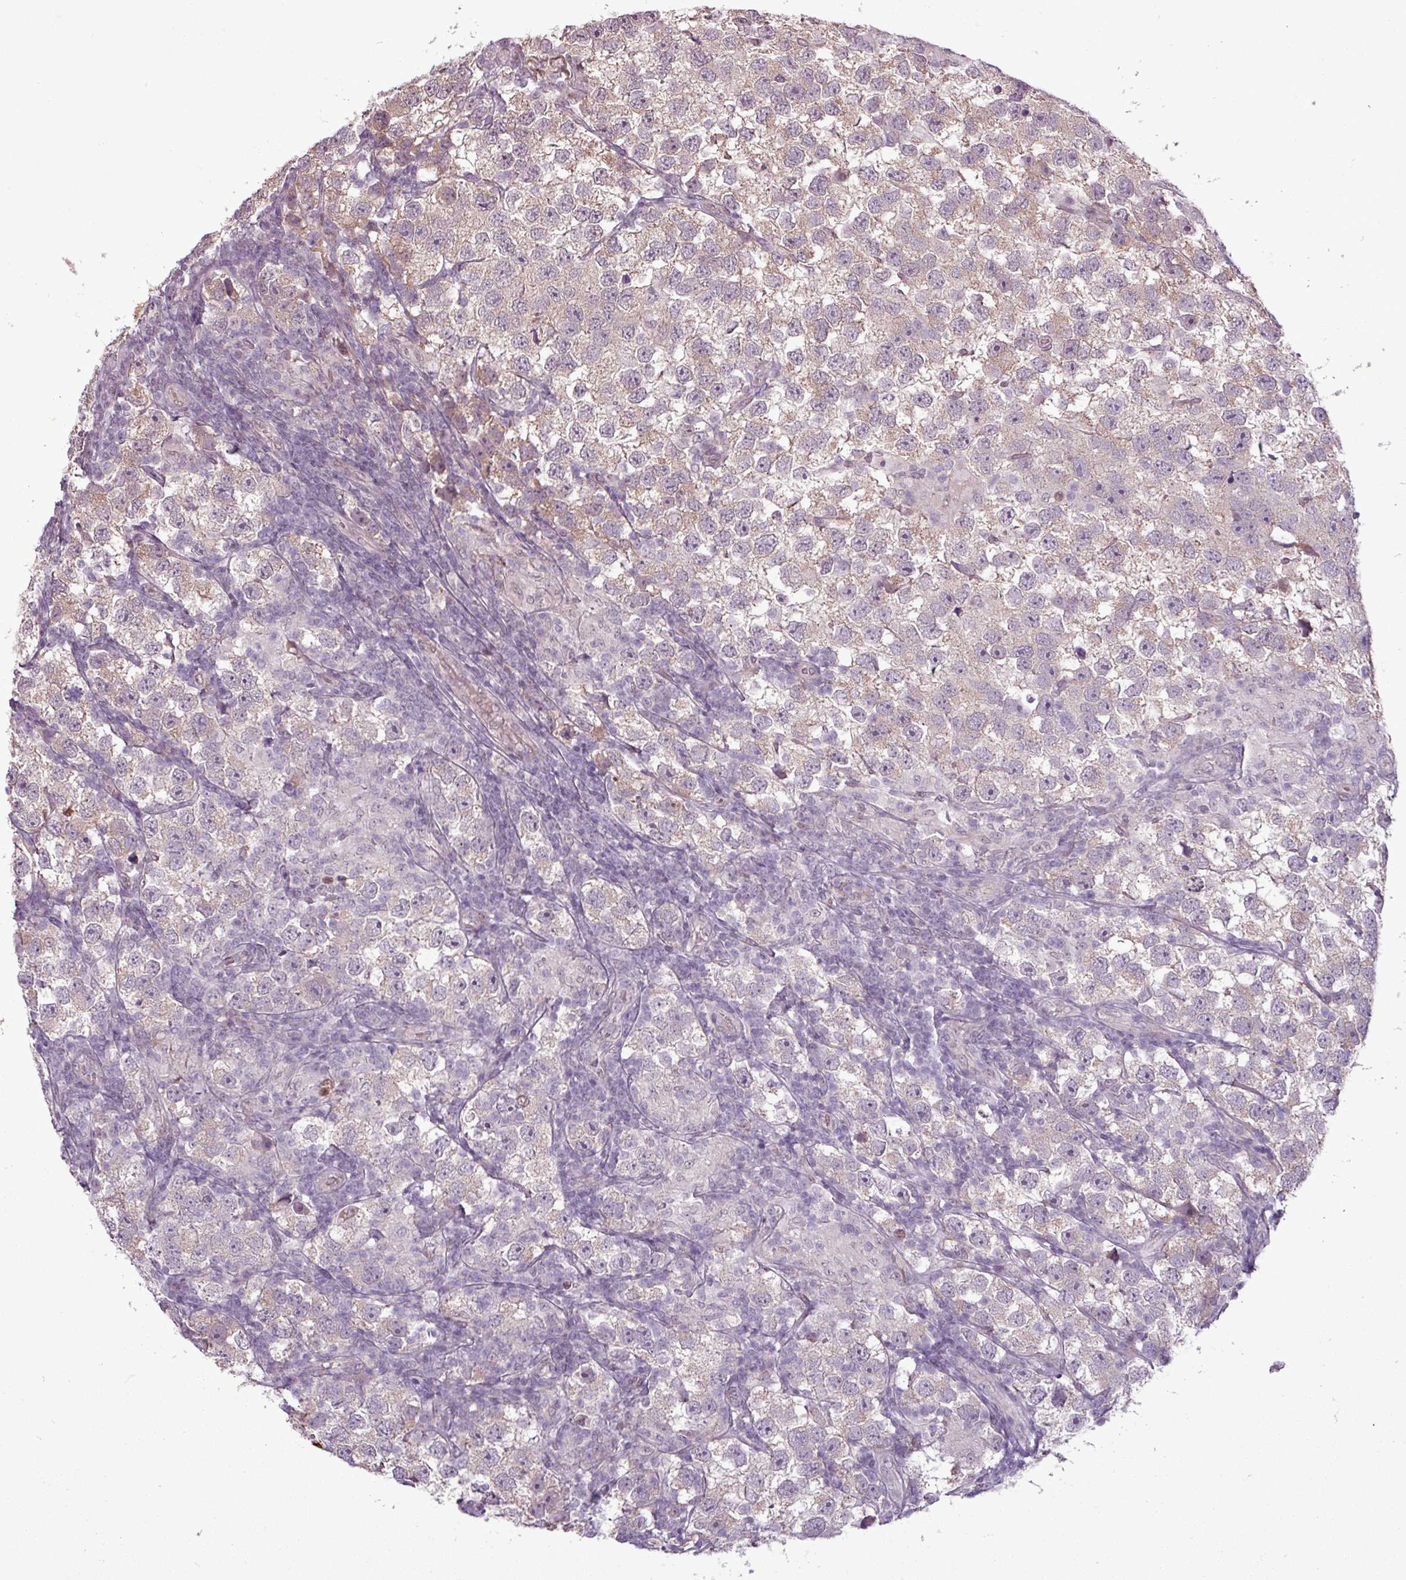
{"staining": {"intensity": "negative", "quantity": "none", "location": "none"}, "tissue": "testis cancer", "cell_type": "Tumor cells", "image_type": "cancer", "snomed": [{"axis": "morphology", "description": "Seminoma, NOS"}, {"axis": "topography", "description": "Testis"}], "caption": "Photomicrograph shows no protein expression in tumor cells of testis cancer tissue. (DAB (3,3'-diaminobenzidine) immunohistochemistry, high magnification).", "gene": "GPT2", "patient": {"sex": "male", "age": 26}}